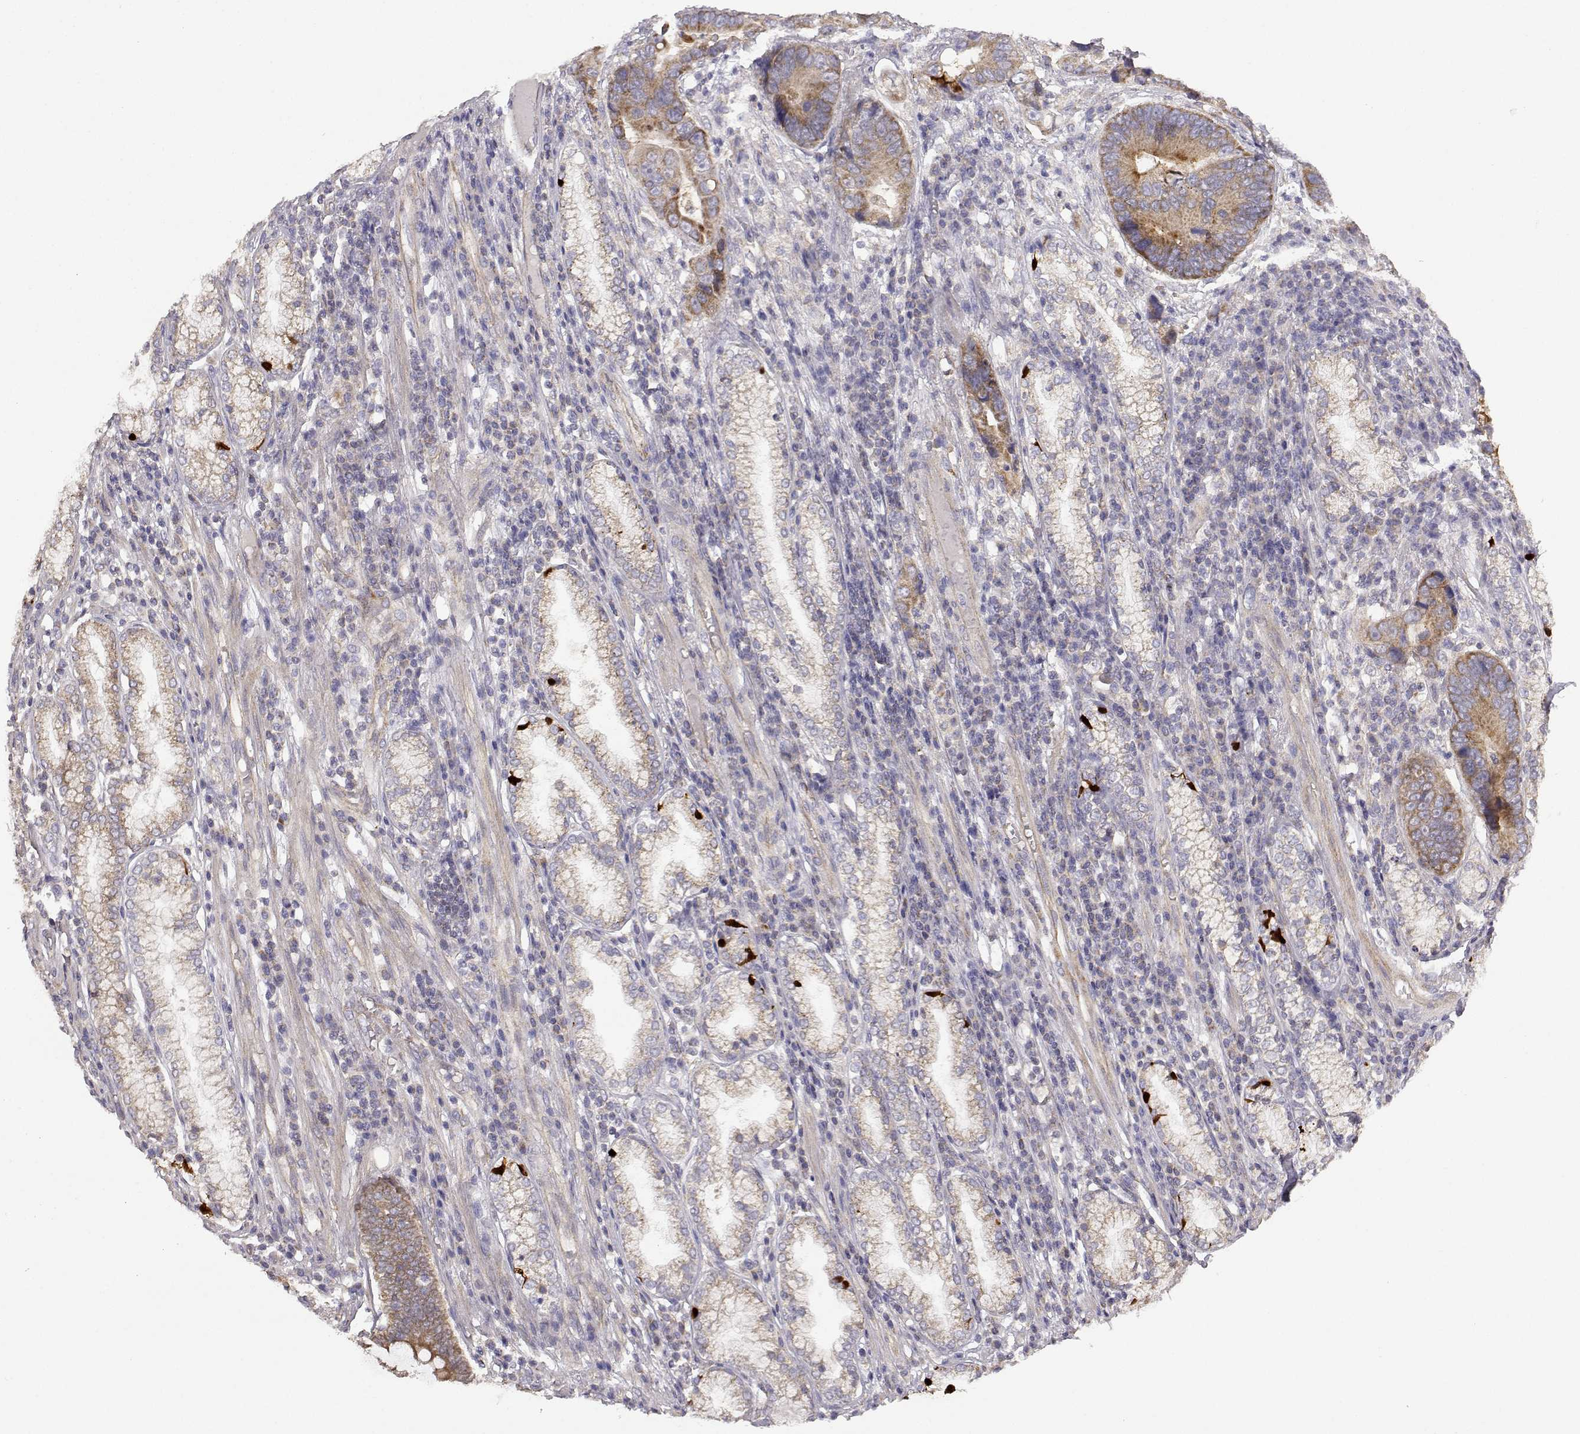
{"staining": {"intensity": "moderate", "quantity": "25%-75%", "location": "cytoplasmic/membranous"}, "tissue": "stomach cancer", "cell_type": "Tumor cells", "image_type": "cancer", "snomed": [{"axis": "morphology", "description": "Adenocarcinoma, NOS"}, {"axis": "topography", "description": "Stomach"}], "caption": "Immunohistochemistry (IHC) of stomach cancer shows medium levels of moderate cytoplasmic/membranous positivity in approximately 25%-75% of tumor cells.", "gene": "DDC", "patient": {"sex": "male", "age": 84}}